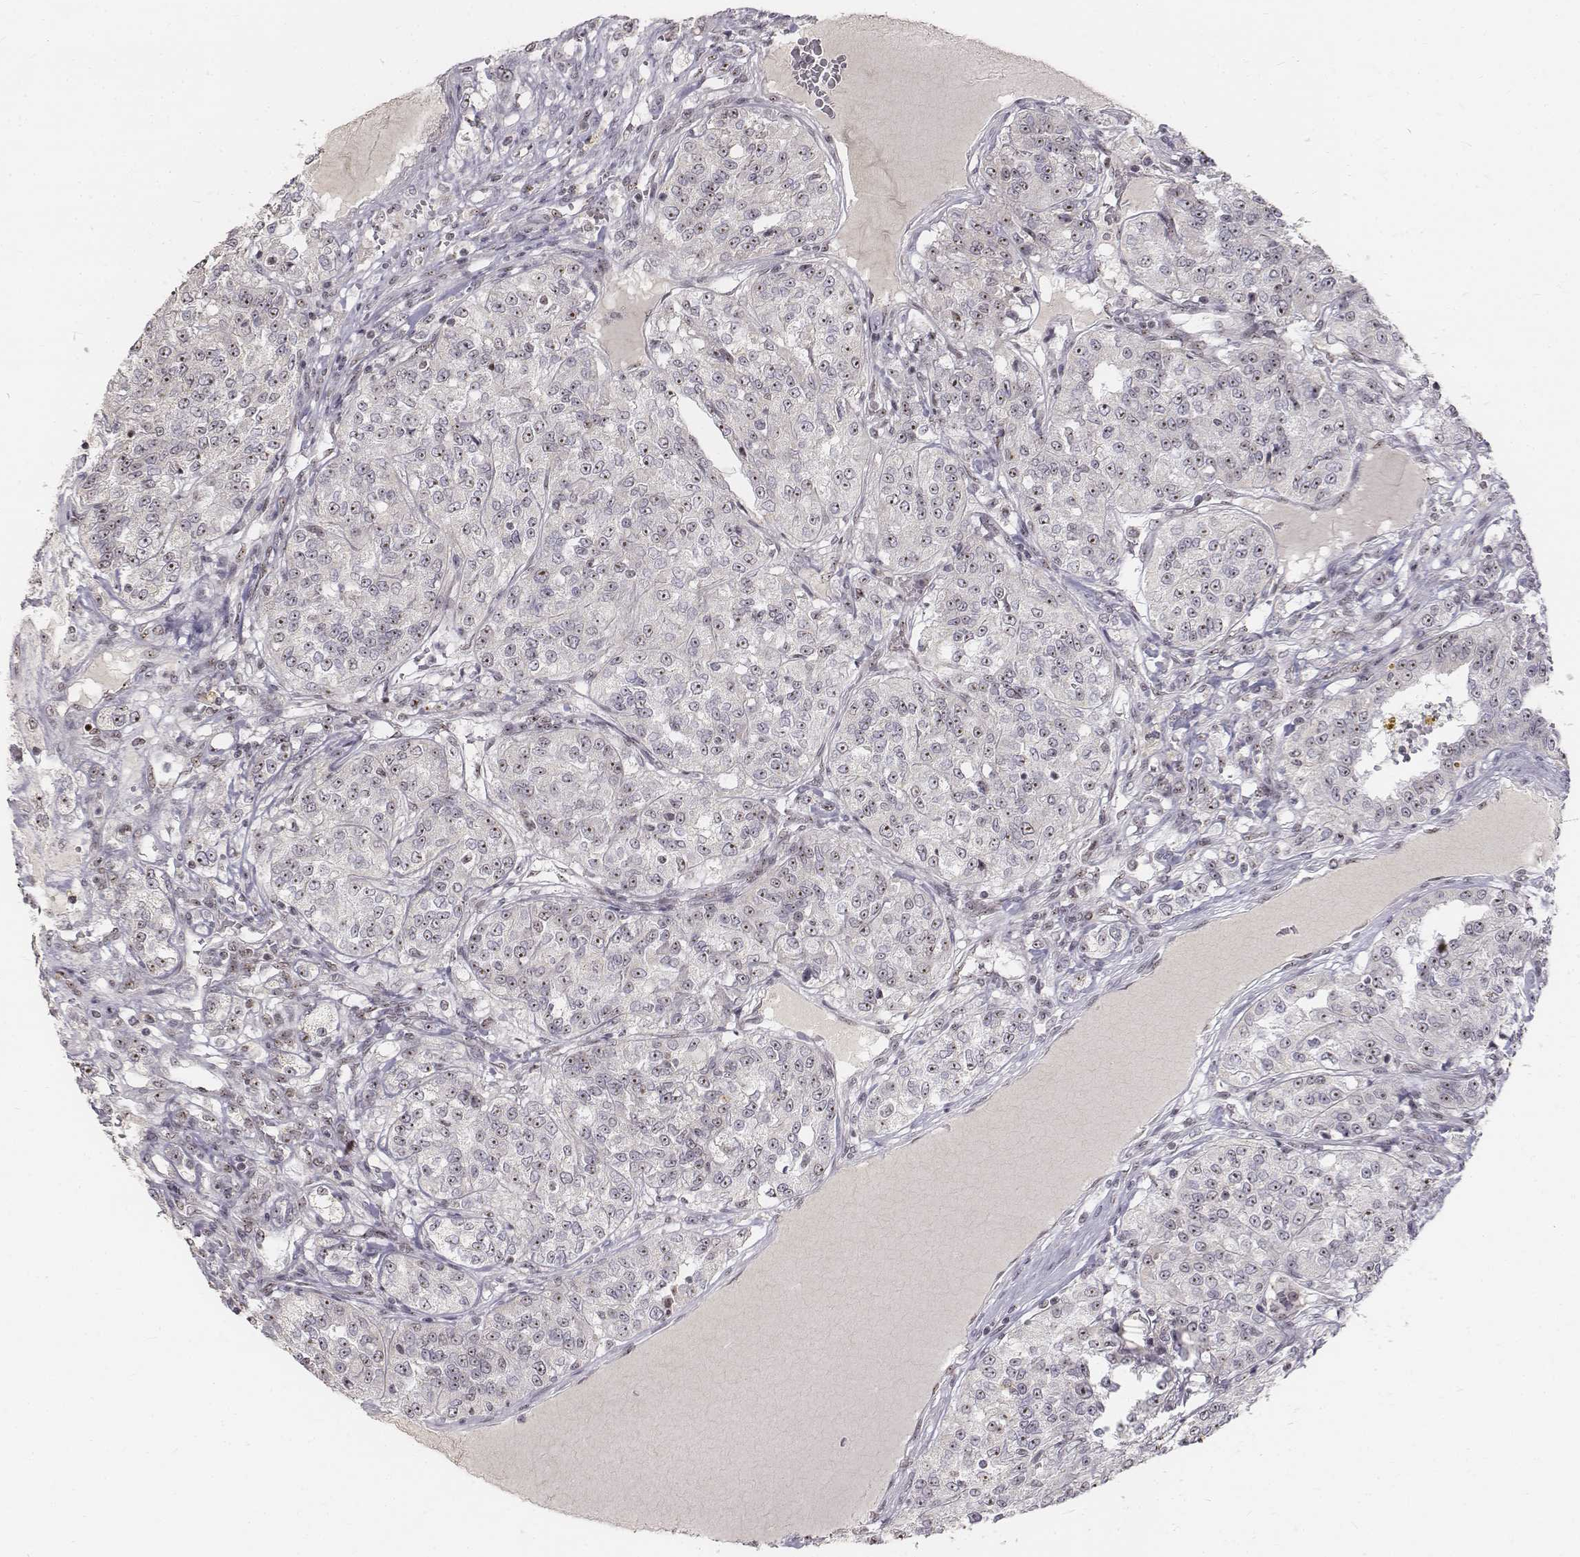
{"staining": {"intensity": "negative", "quantity": "none", "location": "none"}, "tissue": "renal cancer", "cell_type": "Tumor cells", "image_type": "cancer", "snomed": [{"axis": "morphology", "description": "Adenocarcinoma, NOS"}, {"axis": "topography", "description": "Kidney"}], "caption": "This is an immunohistochemistry (IHC) micrograph of human adenocarcinoma (renal). There is no staining in tumor cells.", "gene": "PHF6", "patient": {"sex": "female", "age": 63}}